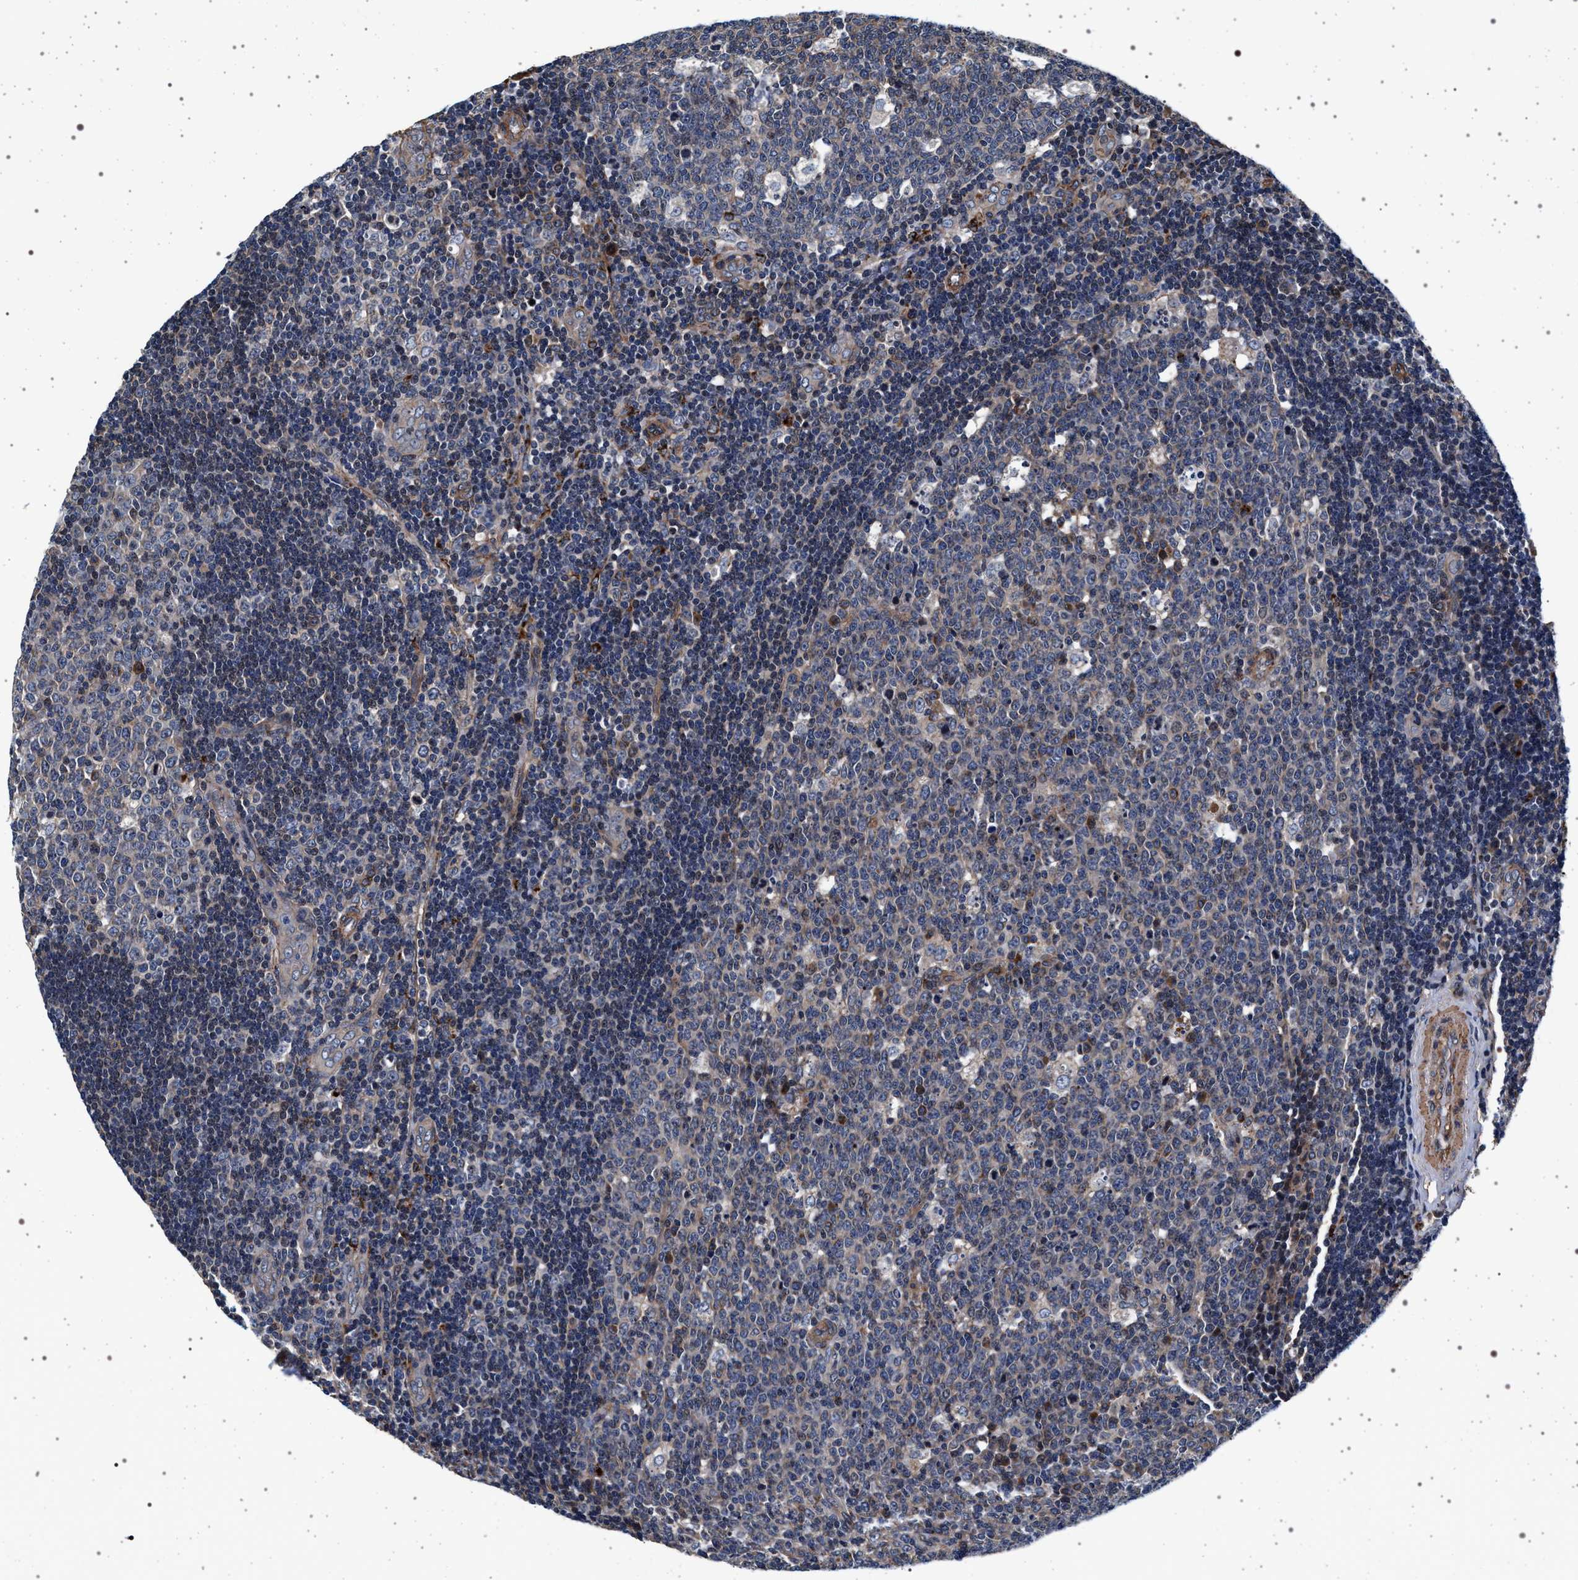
{"staining": {"intensity": "weak", "quantity": "<25%", "location": "cytoplasmic/membranous,nuclear"}, "tissue": "lymph node", "cell_type": "Germinal center cells", "image_type": "normal", "snomed": [{"axis": "morphology", "description": "Normal tissue, NOS"}, {"axis": "topography", "description": "Lymph node"}, {"axis": "topography", "description": "Salivary gland"}], "caption": "Lymph node stained for a protein using IHC displays no positivity germinal center cells.", "gene": "KCNK6", "patient": {"sex": "male", "age": 8}}